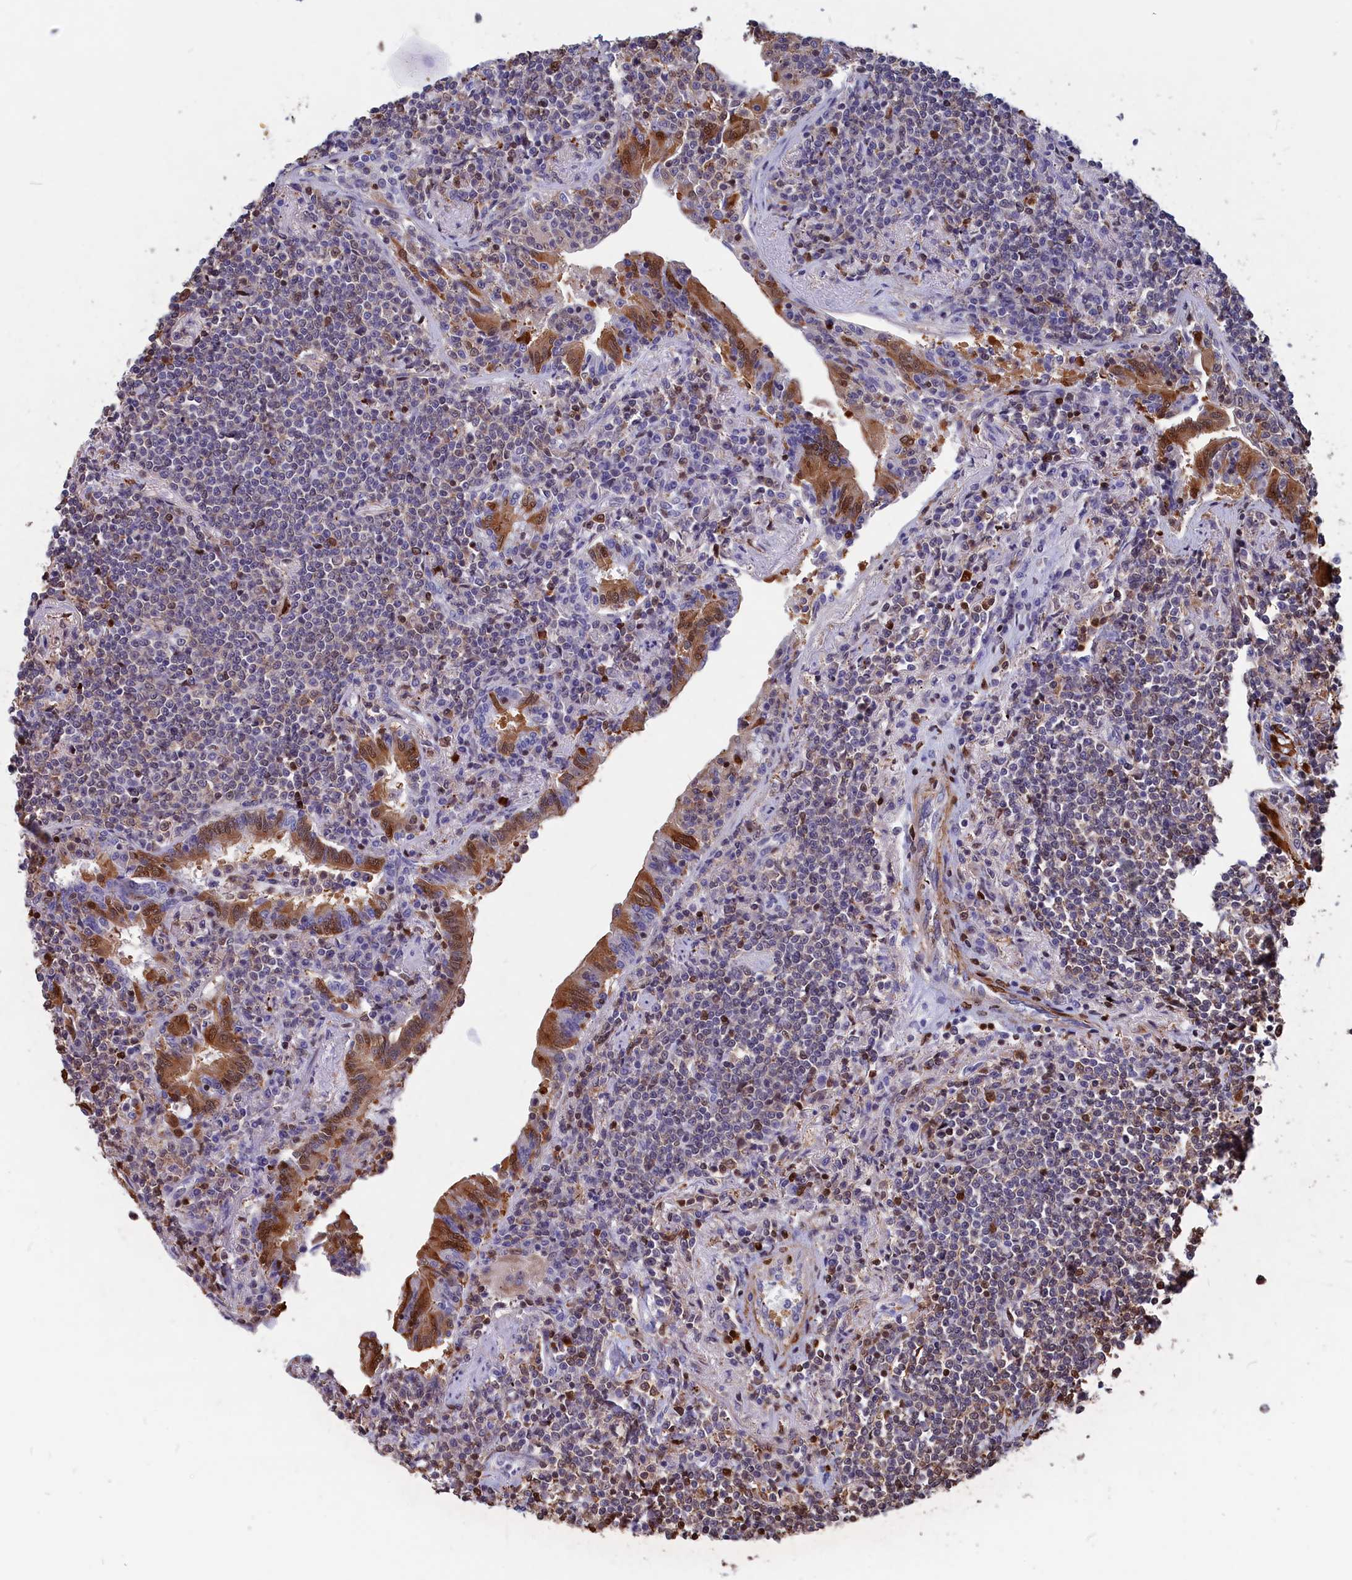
{"staining": {"intensity": "weak", "quantity": "<25%", "location": "cytoplasmic/membranous"}, "tissue": "lymphoma", "cell_type": "Tumor cells", "image_type": "cancer", "snomed": [{"axis": "morphology", "description": "Malignant lymphoma, non-Hodgkin's type, Low grade"}, {"axis": "topography", "description": "Lung"}], "caption": "High power microscopy image of an immunohistochemistry image of lymphoma, revealing no significant positivity in tumor cells.", "gene": "CRIP1", "patient": {"sex": "female", "age": 71}}